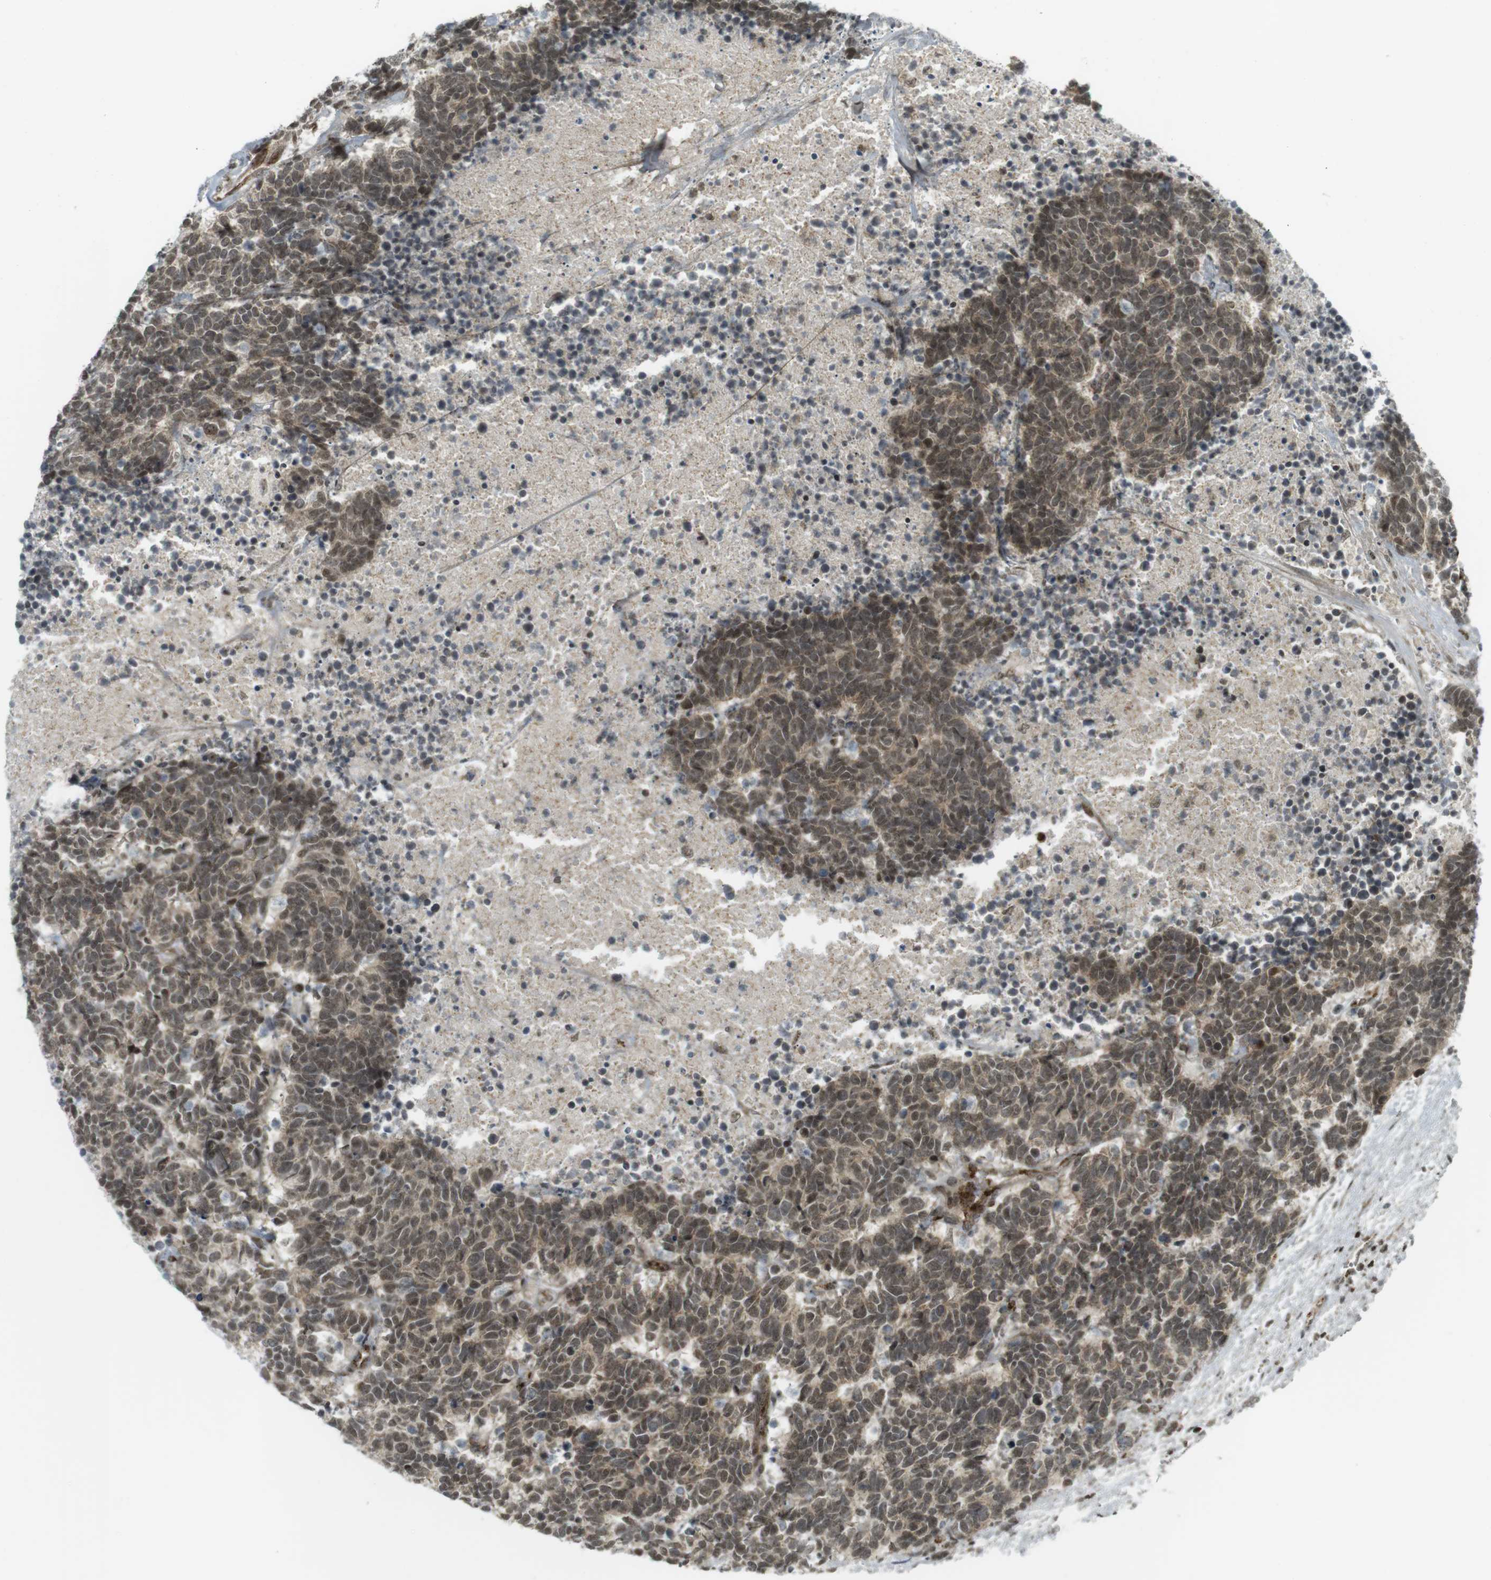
{"staining": {"intensity": "moderate", "quantity": ">75%", "location": "cytoplasmic/membranous,nuclear"}, "tissue": "carcinoid", "cell_type": "Tumor cells", "image_type": "cancer", "snomed": [{"axis": "morphology", "description": "Carcinoma, NOS"}, {"axis": "morphology", "description": "Carcinoid, malignant, NOS"}, {"axis": "topography", "description": "Urinary bladder"}], "caption": "A brown stain labels moderate cytoplasmic/membranous and nuclear positivity of a protein in human carcinoid (malignant) tumor cells. Using DAB (3,3'-diaminobenzidine) (brown) and hematoxylin (blue) stains, captured at high magnification using brightfield microscopy.", "gene": "PPP1R13B", "patient": {"sex": "male", "age": 57}}